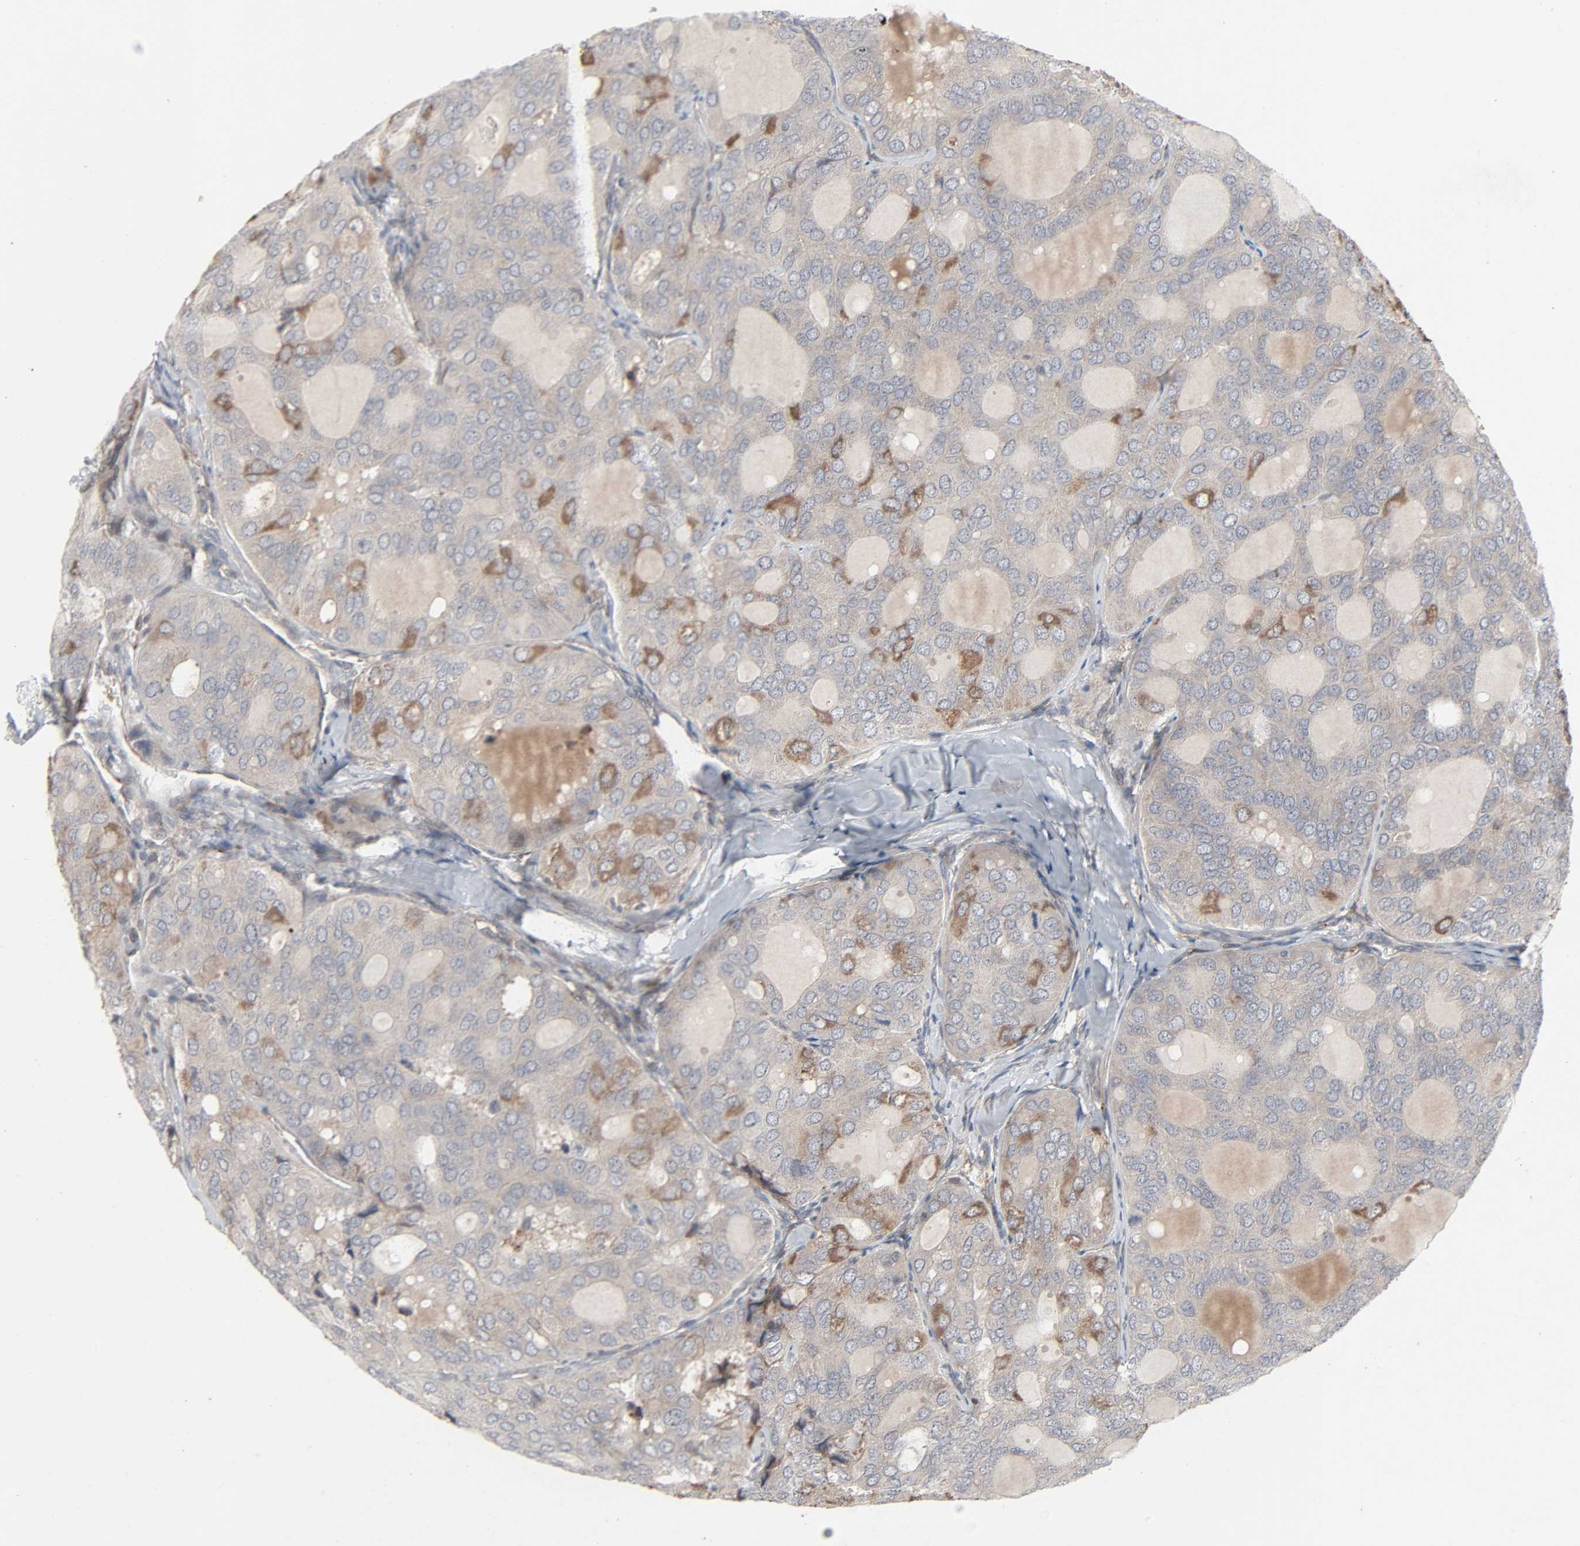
{"staining": {"intensity": "moderate", "quantity": ">75%", "location": "cytoplasmic/membranous"}, "tissue": "thyroid cancer", "cell_type": "Tumor cells", "image_type": "cancer", "snomed": [{"axis": "morphology", "description": "Follicular adenoma carcinoma, NOS"}, {"axis": "topography", "description": "Thyroid gland"}], "caption": "The photomicrograph demonstrates staining of thyroid cancer (follicular adenoma carcinoma), revealing moderate cytoplasmic/membranous protein staining (brown color) within tumor cells.", "gene": "ADCY4", "patient": {"sex": "male", "age": 75}}